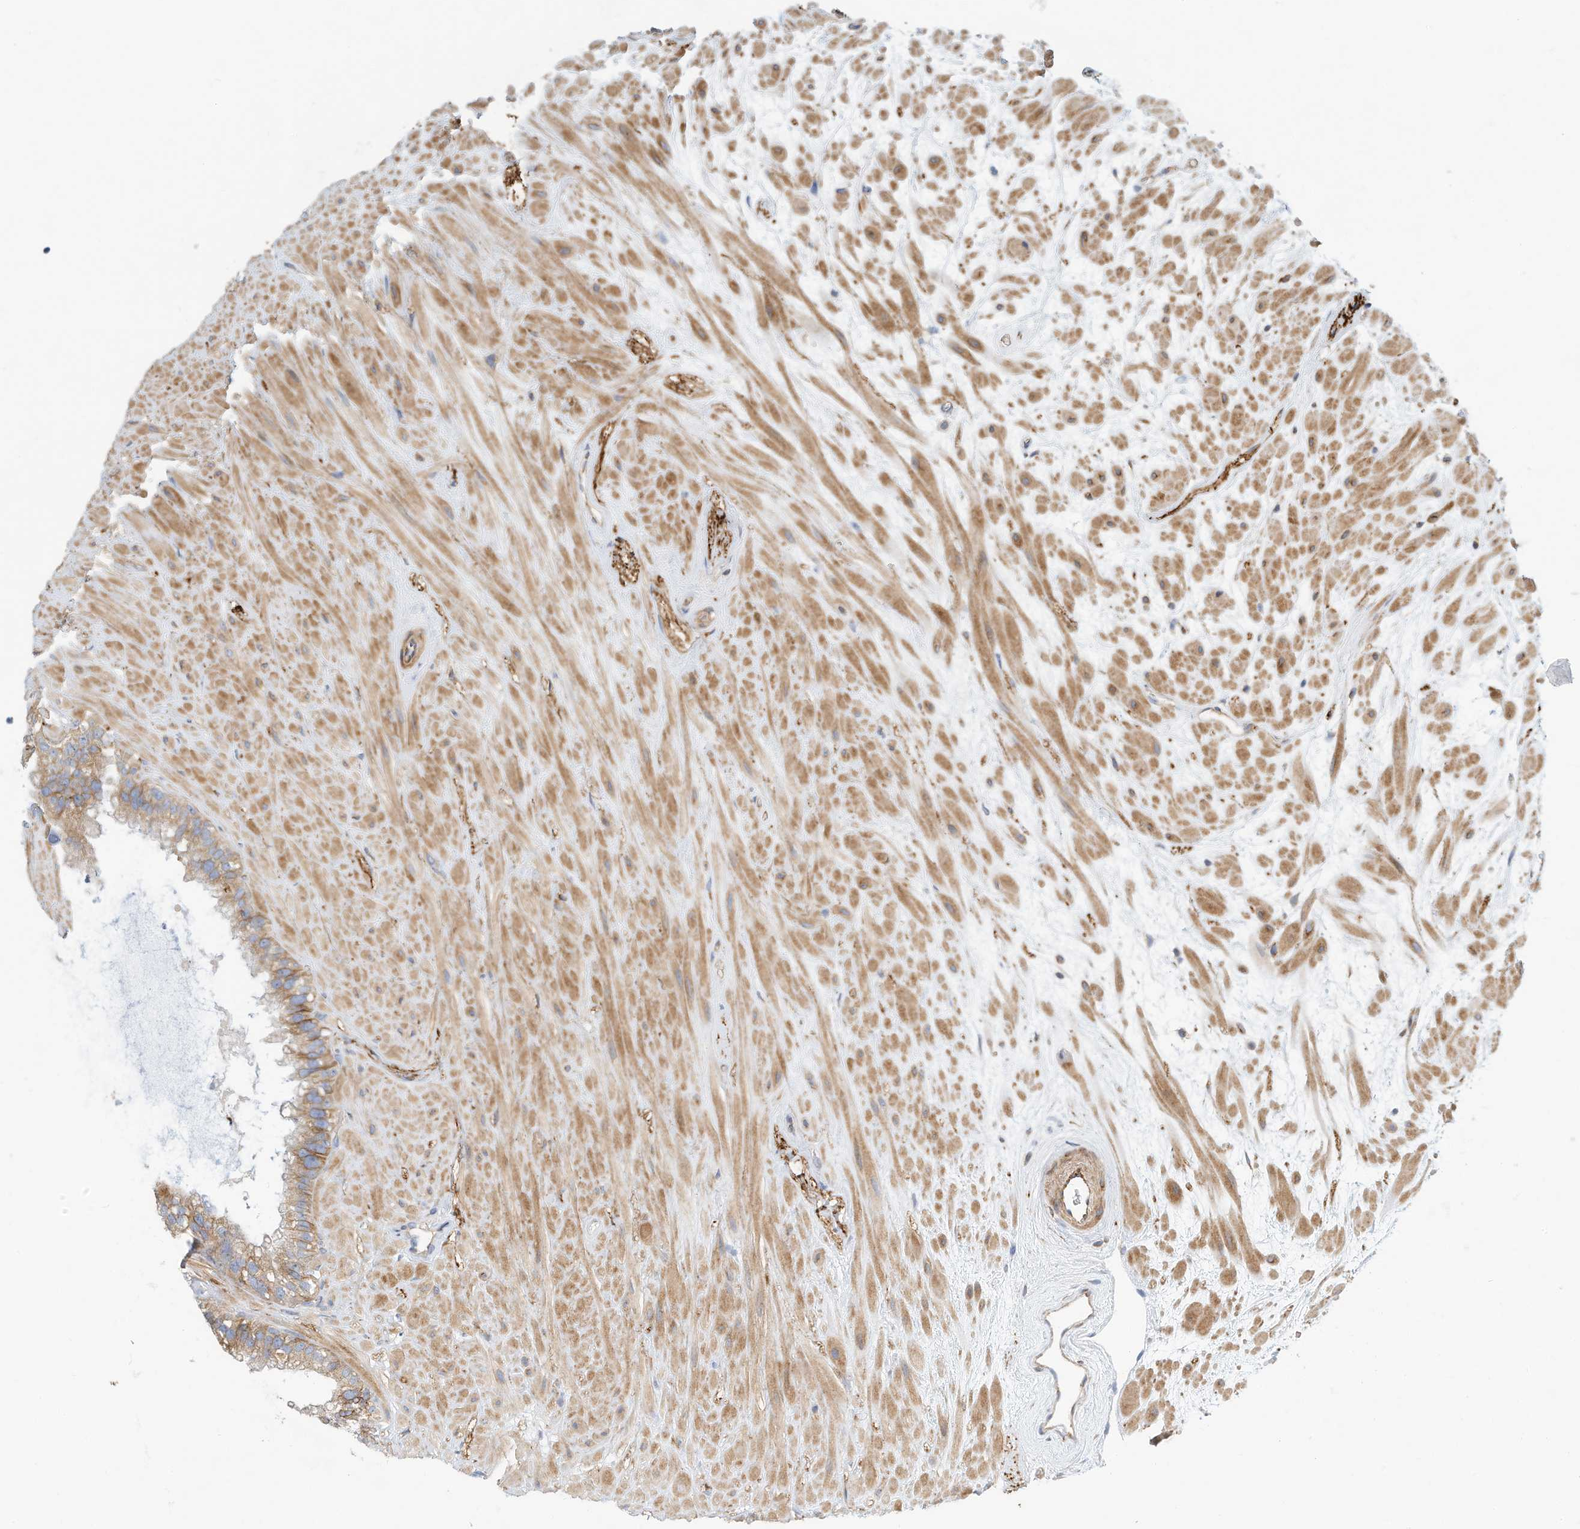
{"staining": {"intensity": "moderate", "quantity": "<25%", "location": "cytoplasmic/membranous"}, "tissue": "seminal vesicle", "cell_type": "Glandular cells", "image_type": "normal", "snomed": [{"axis": "morphology", "description": "Normal tissue, NOS"}, {"axis": "topography", "description": "Seminal veicle"}], "caption": "Immunohistochemical staining of benign human seminal vesicle demonstrates low levels of moderate cytoplasmic/membranous expression in approximately <25% of glandular cells. (DAB (3,3'-diaminobenzidine) IHC with brightfield microscopy, high magnification).", "gene": "MICAL1", "patient": {"sex": "male", "age": 80}}